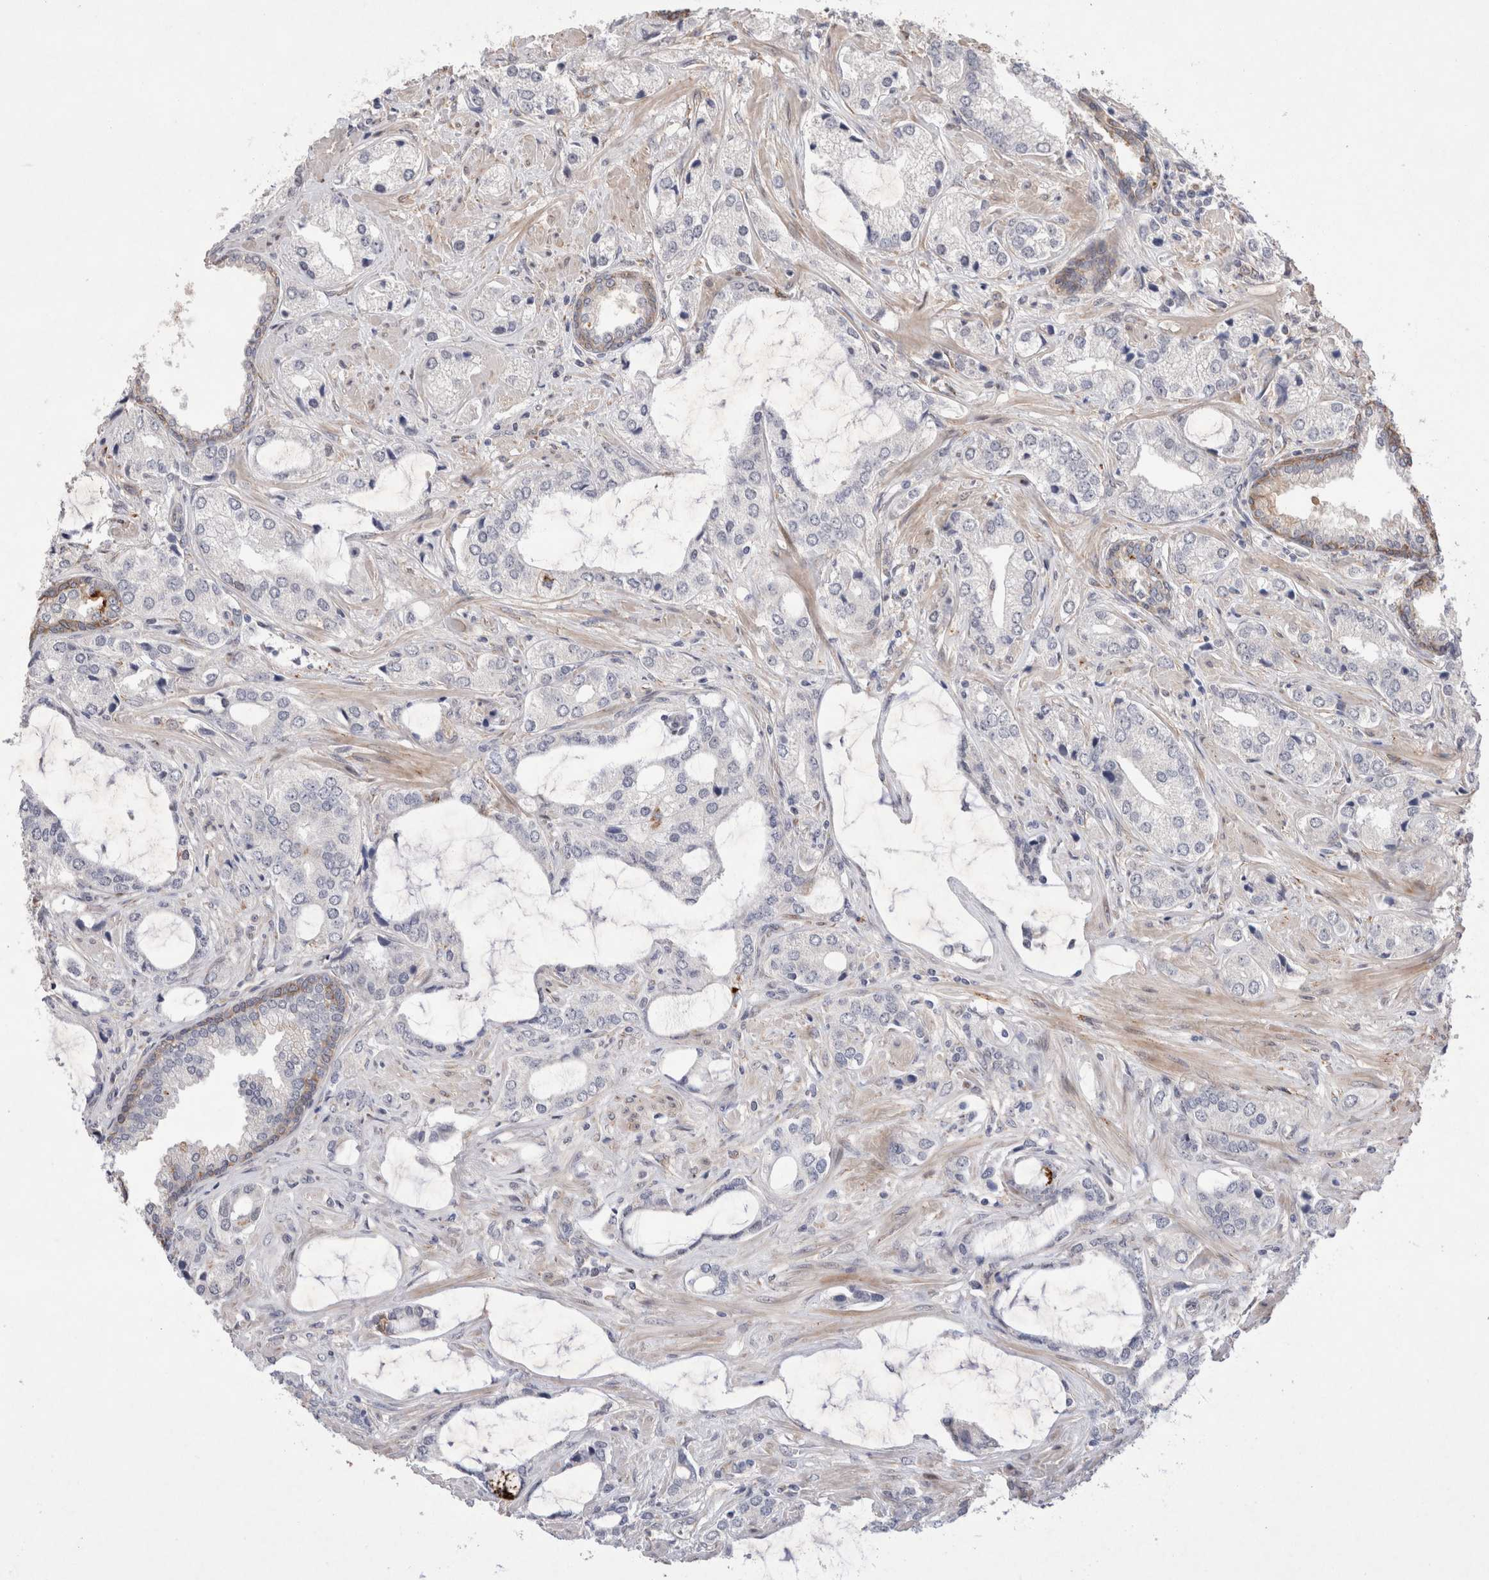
{"staining": {"intensity": "negative", "quantity": "none", "location": "none"}, "tissue": "prostate cancer", "cell_type": "Tumor cells", "image_type": "cancer", "snomed": [{"axis": "morphology", "description": "Adenocarcinoma, High grade"}, {"axis": "topography", "description": "Prostate"}], "caption": "Tumor cells are negative for protein expression in human prostate cancer (adenocarcinoma (high-grade)).", "gene": "GIMAP6", "patient": {"sex": "male", "age": 66}}